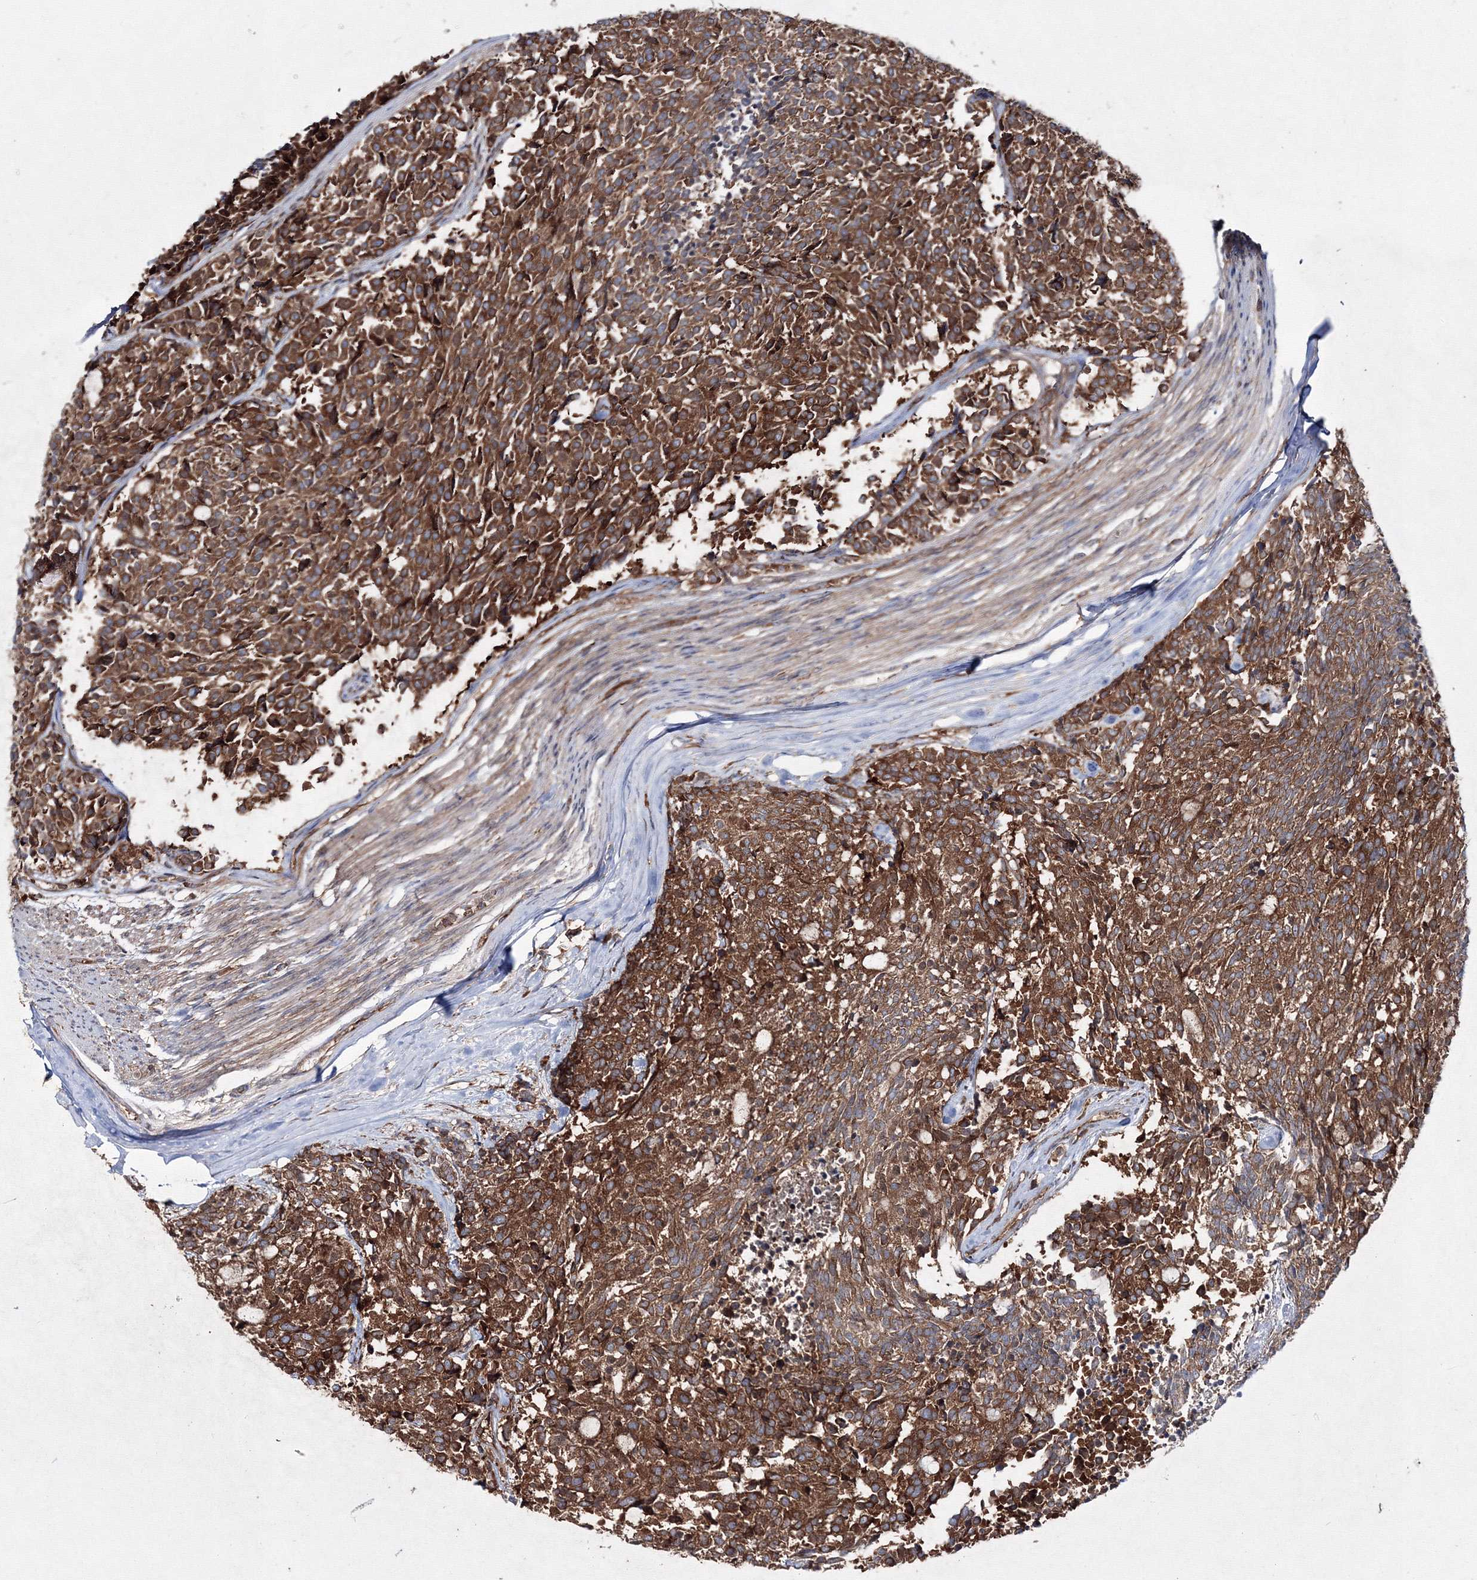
{"staining": {"intensity": "strong", "quantity": ">75%", "location": "cytoplasmic/membranous"}, "tissue": "carcinoid", "cell_type": "Tumor cells", "image_type": "cancer", "snomed": [{"axis": "morphology", "description": "Carcinoid, malignant, NOS"}, {"axis": "topography", "description": "Pancreas"}], "caption": "Malignant carcinoid stained with DAB immunohistochemistry (IHC) shows high levels of strong cytoplasmic/membranous expression in approximately >75% of tumor cells. (Brightfield microscopy of DAB IHC at high magnification).", "gene": "HARS1", "patient": {"sex": "female", "age": 54}}